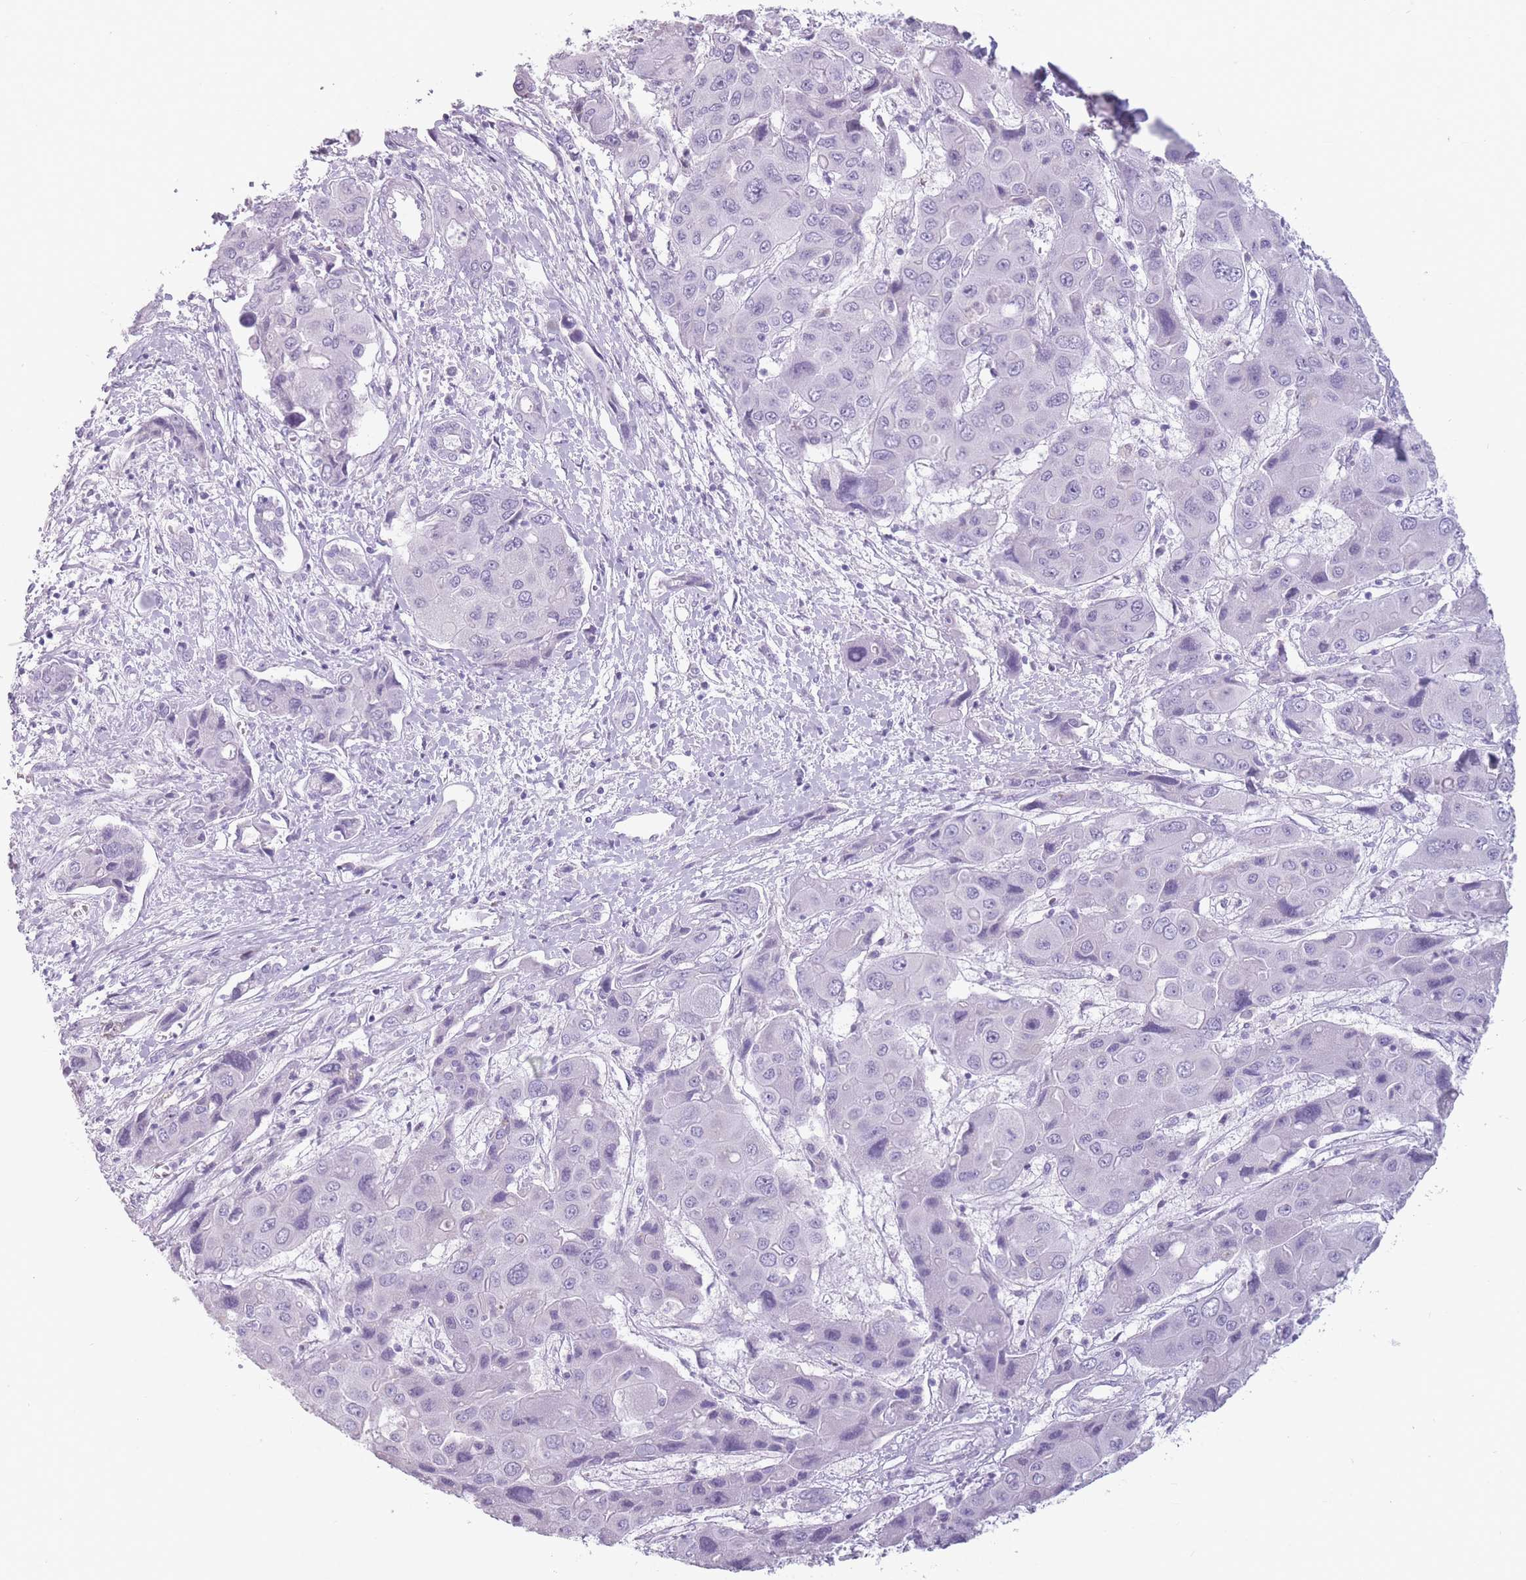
{"staining": {"intensity": "negative", "quantity": "none", "location": "none"}, "tissue": "liver cancer", "cell_type": "Tumor cells", "image_type": "cancer", "snomed": [{"axis": "morphology", "description": "Cholangiocarcinoma"}, {"axis": "topography", "description": "Liver"}], "caption": "Human cholangiocarcinoma (liver) stained for a protein using IHC reveals no staining in tumor cells.", "gene": "CCNO", "patient": {"sex": "male", "age": 67}}